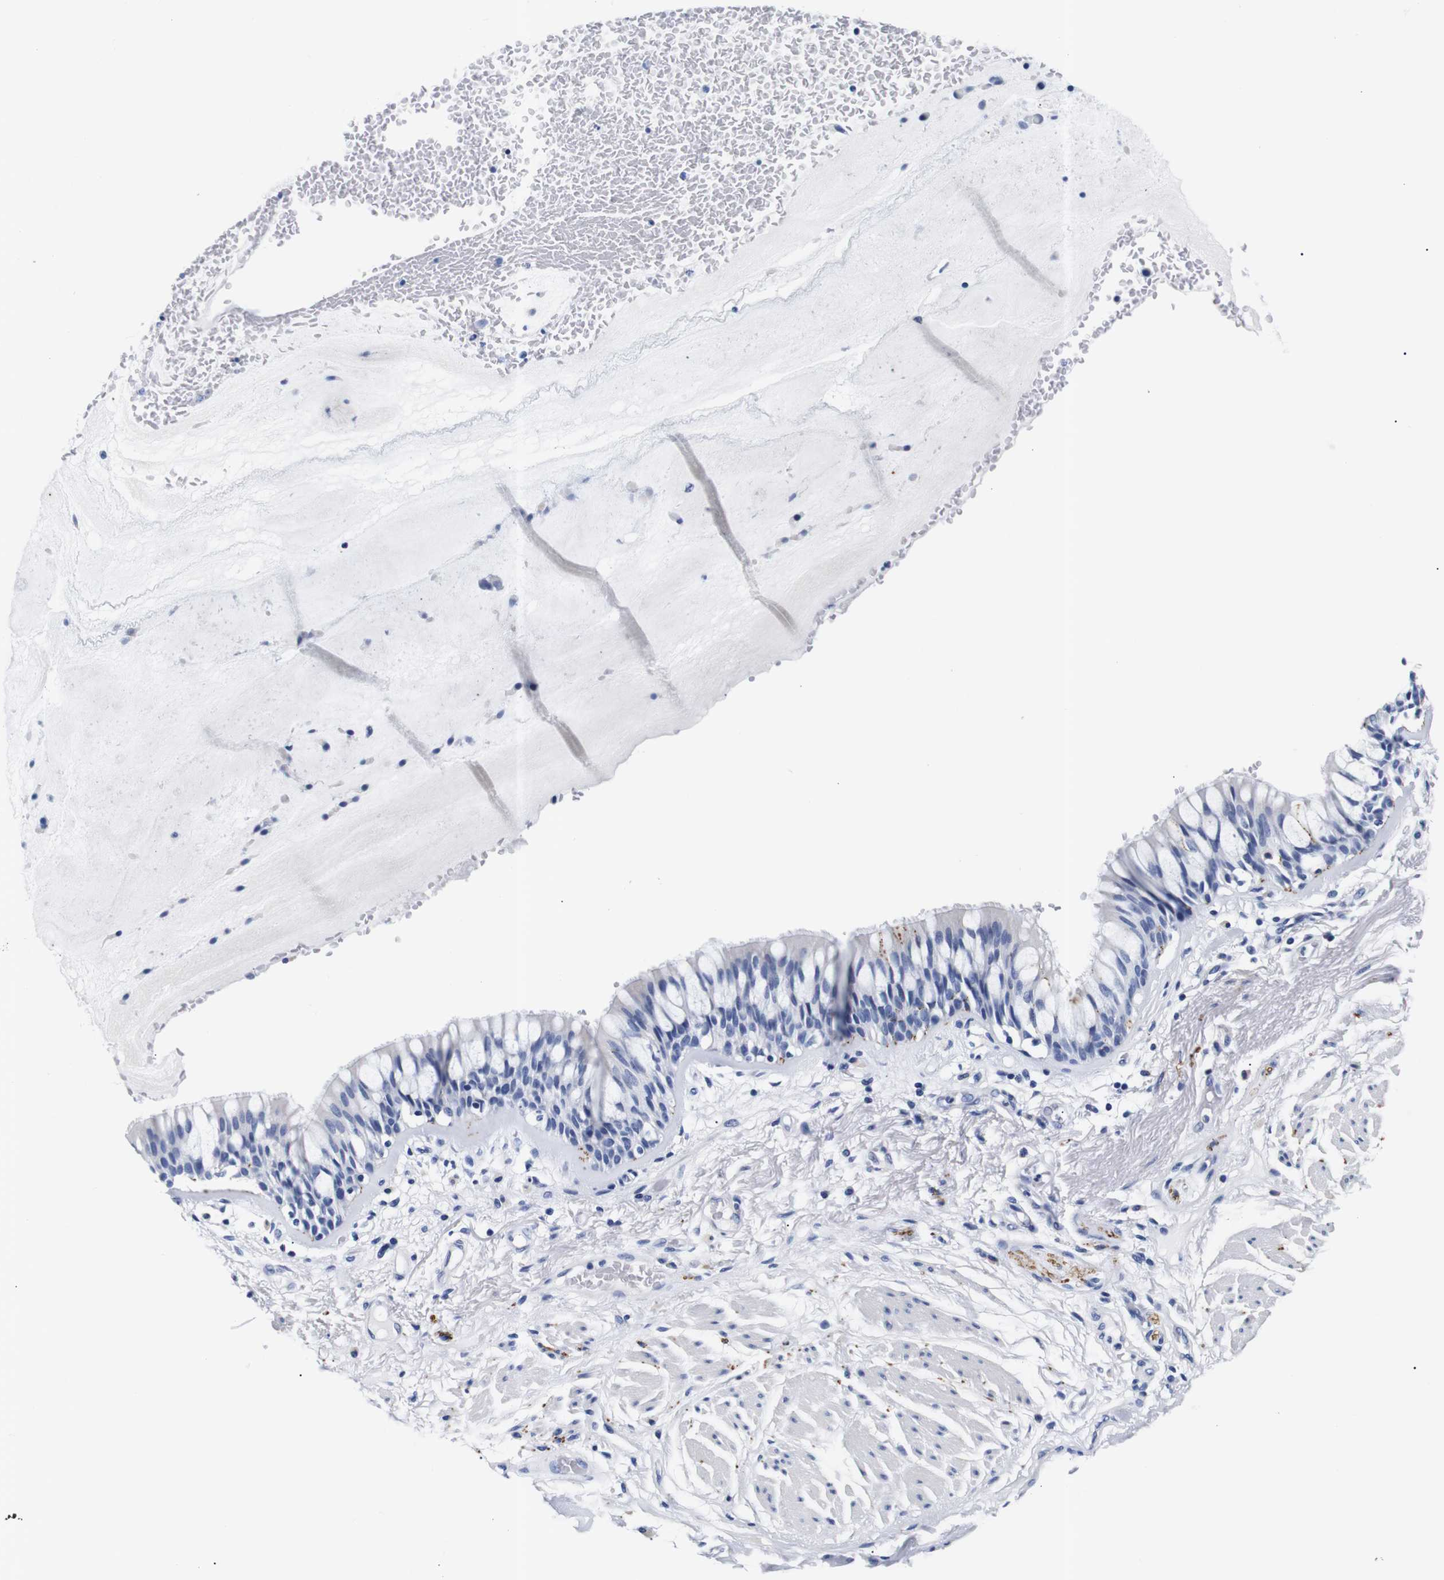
{"staining": {"intensity": "negative", "quantity": "none", "location": "none"}, "tissue": "bronchus", "cell_type": "Respiratory epithelial cells", "image_type": "normal", "snomed": [{"axis": "morphology", "description": "Normal tissue, NOS"}, {"axis": "topography", "description": "Bronchus"}], "caption": "Photomicrograph shows no significant protein positivity in respiratory epithelial cells of benign bronchus. Brightfield microscopy of immunohistochemistry stained with DAB (3,3'-diaminobenzidine) (brown) and hematoxylin (blue), captured at high magnification.", "gene": "GAP43", "patient": {"sex": "male", "age": 66}}